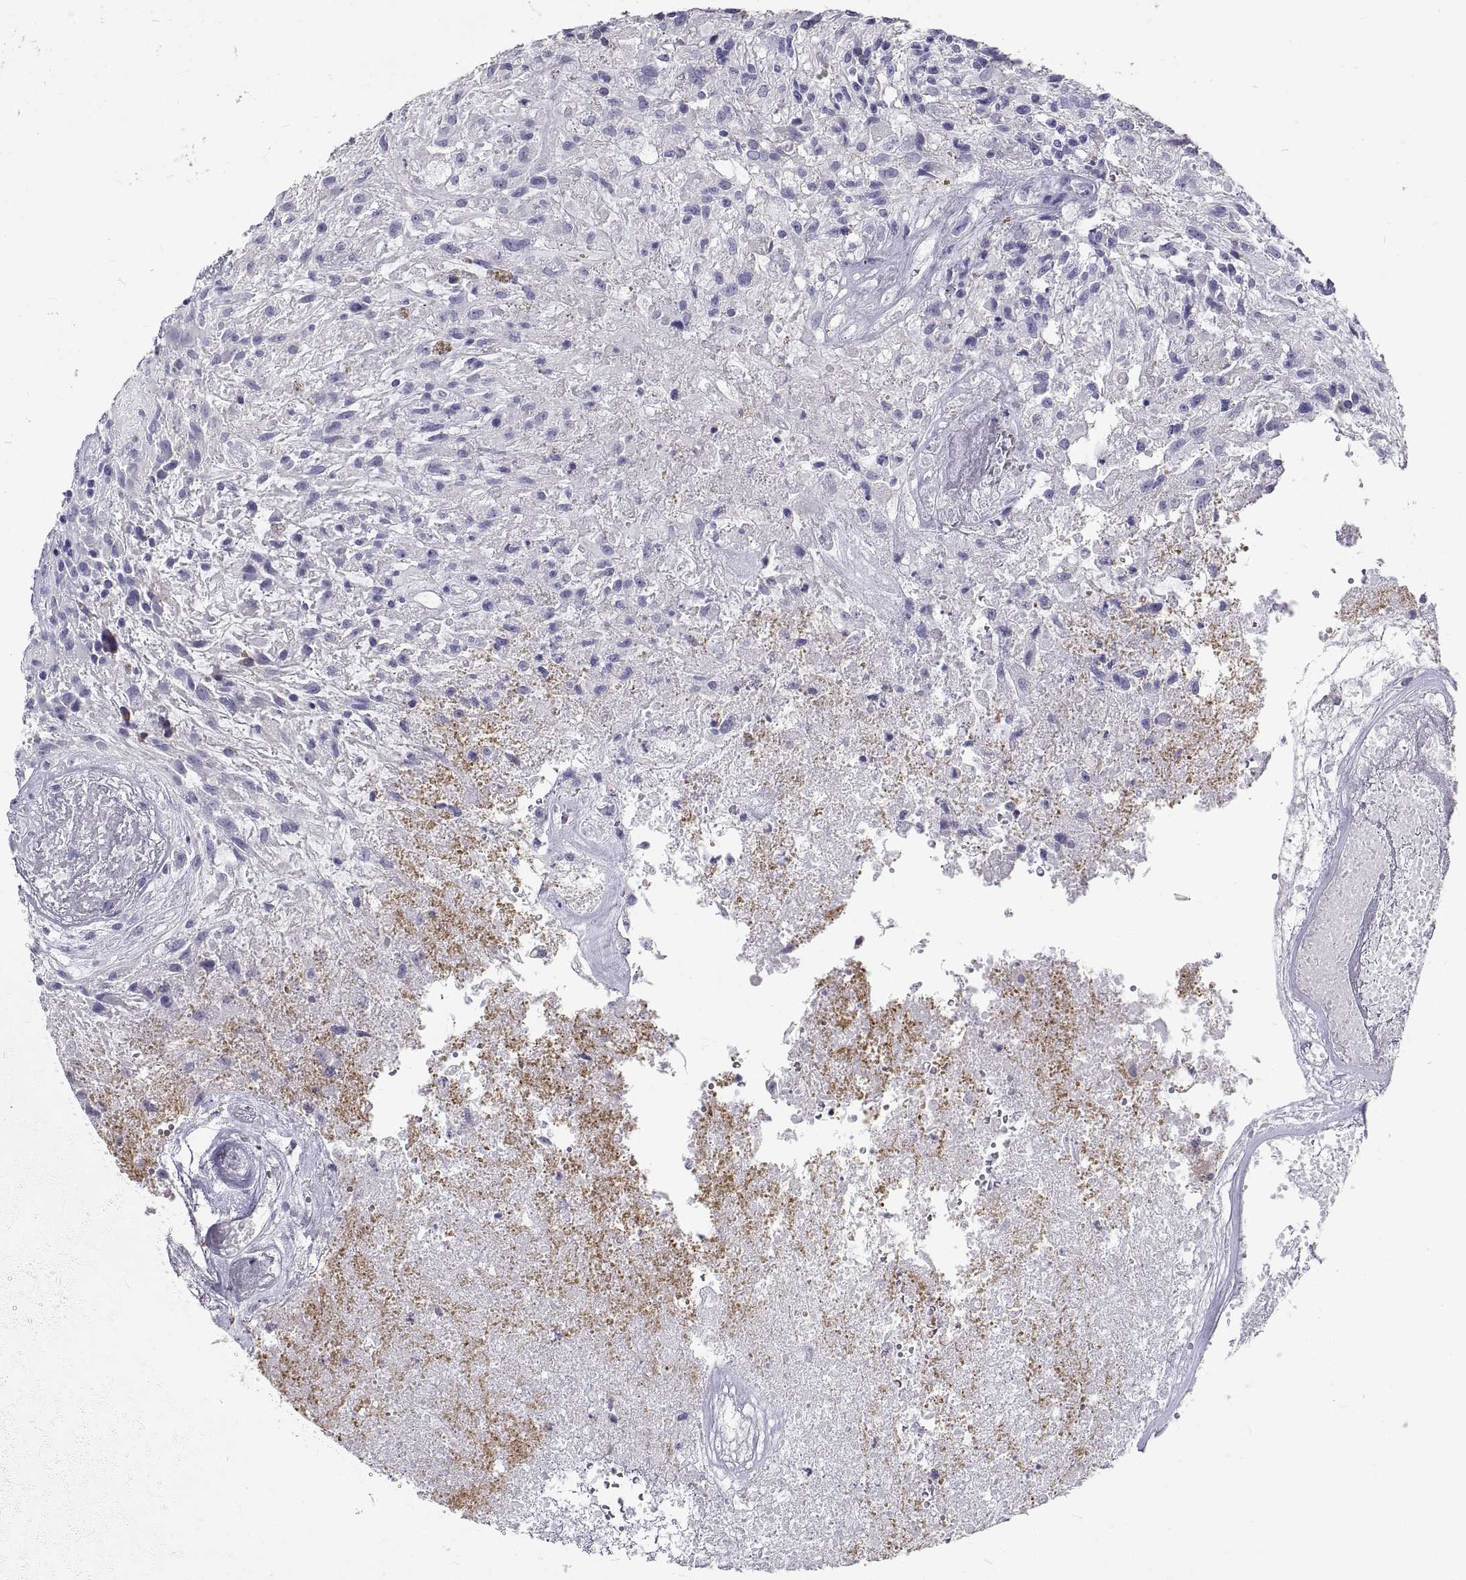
{"staining": {"intensity": "negative", "quantity": "none", "location": "none"}, "tissue": "glioma", "cell_type": "Tumor cells", "image_type": "cancer", "snomed": [{"axis": "morphology", "description": "Glioma, malignant, High grade"}, {"axis": "topography", "description": "Brain"}], "caption": "Photomicrograph shows no protein staining in tumor cells of glioma tissue.", "gene": "GNG12", "patient": {"sex": "male", "age": 56}}